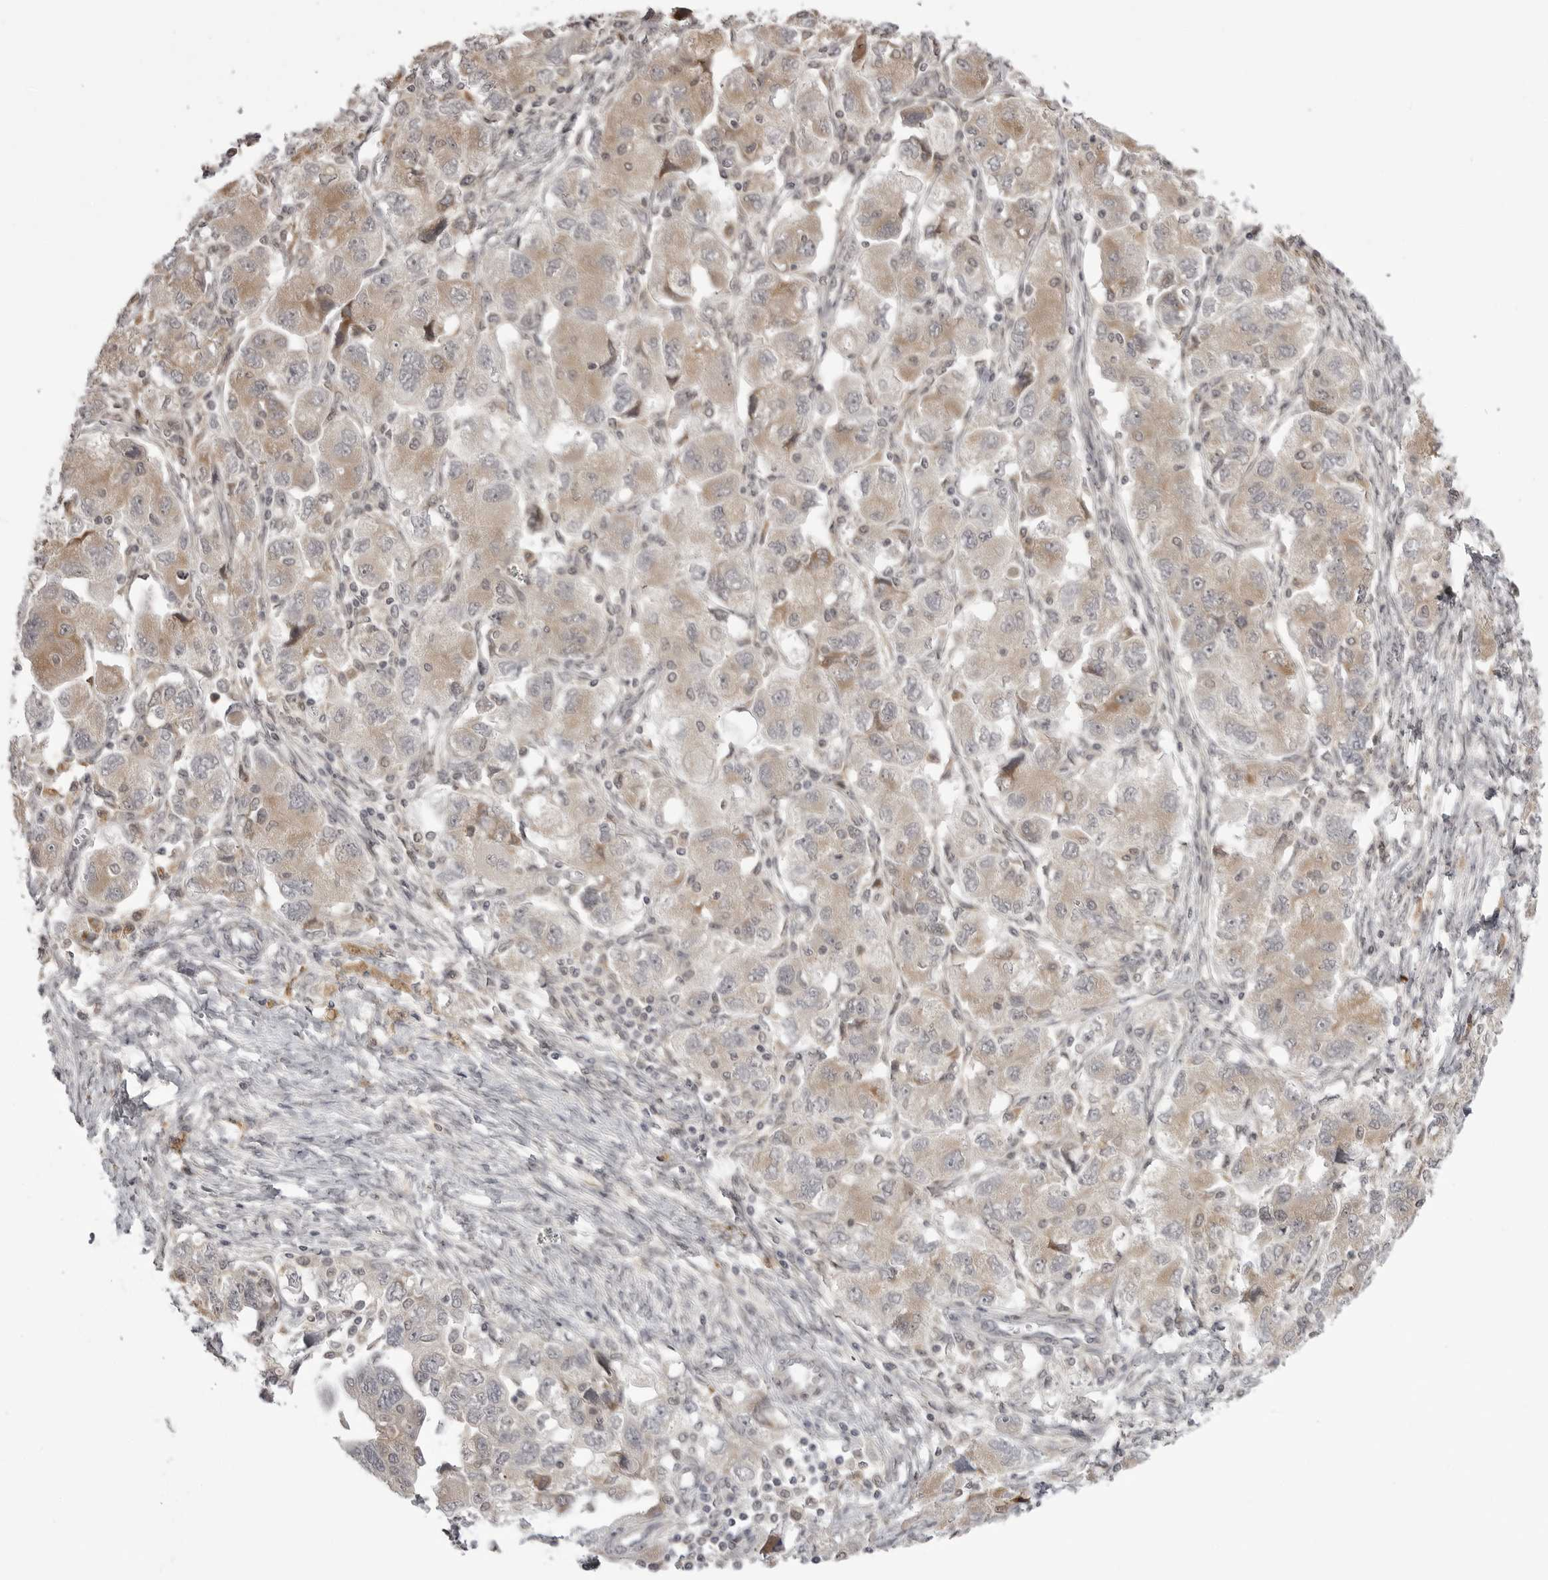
{"staining": {"intensity": "weak", "quantity": "25%-75%", "location": "cytoplasmic/membranous"}, "tissue": "ovarian cancer", "cell_type": "Tumor cells", "image_type": "cancer", "snomed": [{"axis": "morphology", "description": "Carcinoma, NOS"}, {"axis": "morphology", "description": "Cystadenocarcinoma, serous, NOS"}, {"axis": "topography", "description": "Ovary"}], "caption": "Protein expression analysis of human ovarian carcinoma reveals weak cytoplasmic/membranous positivity in approximately 25%-75% of tumor cells. (IHC, brightfield microscopy, high magnification).", "gene": "PTK2B", "patient": {"sex": "female", "age": 69}}